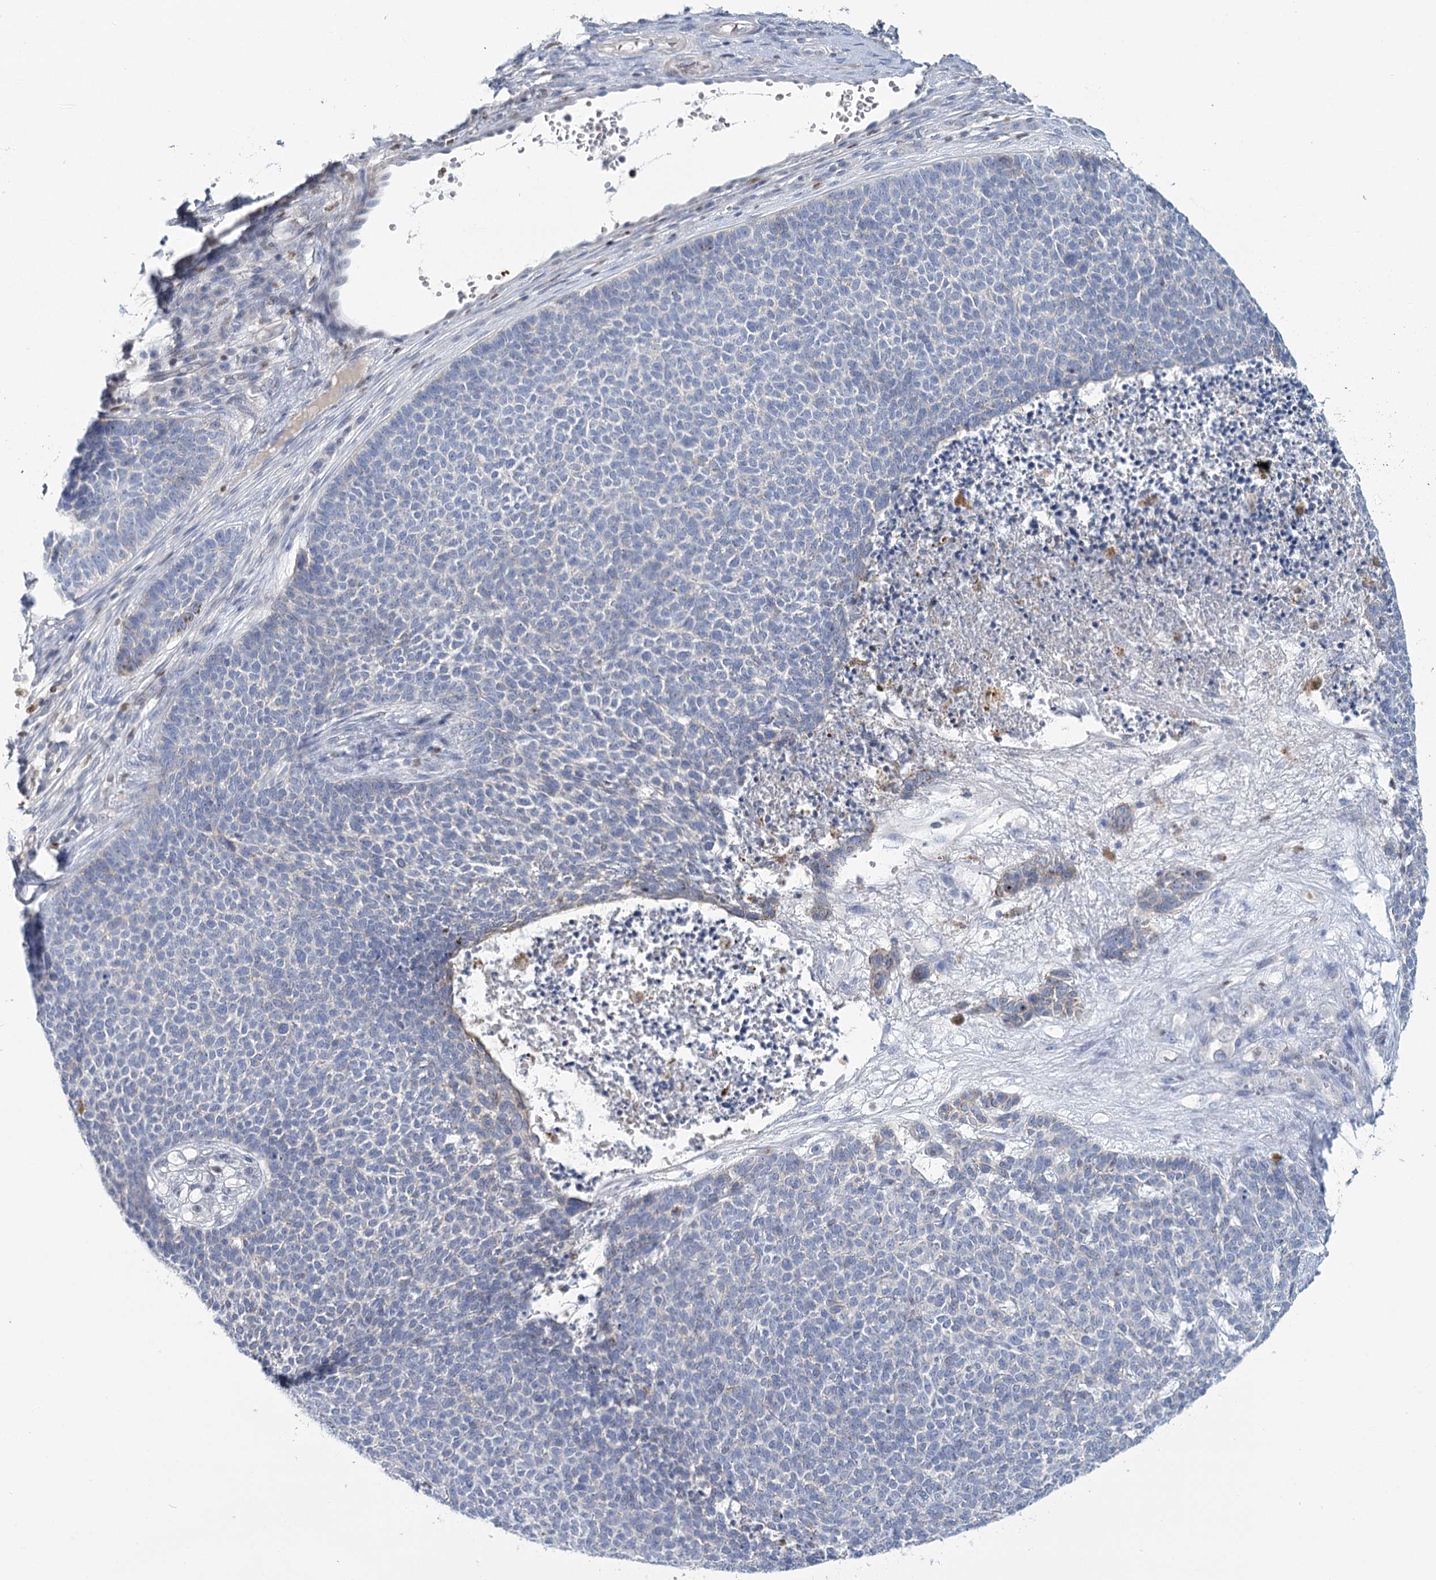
{"staining": {"intensity": "negative", "quantity": "none", "location": "none"}, "tissue": "skin cancer", "cell_type": "Tumor cells", "image_type": "cancer", "snomed": [{"axis": "morphology", "description": "Basal cell carcinoma"}, {"axis": "topography", "description": "Skin"}], "caption": "Protein analysis of skin basal cell carcinoma displays no significant staining in tumor cells. (DAB (3,3'-diaminobenzidine) IHC, high magnification).", "gene": "IGSF3", "patient": {"sex": "female", "age": 84}}